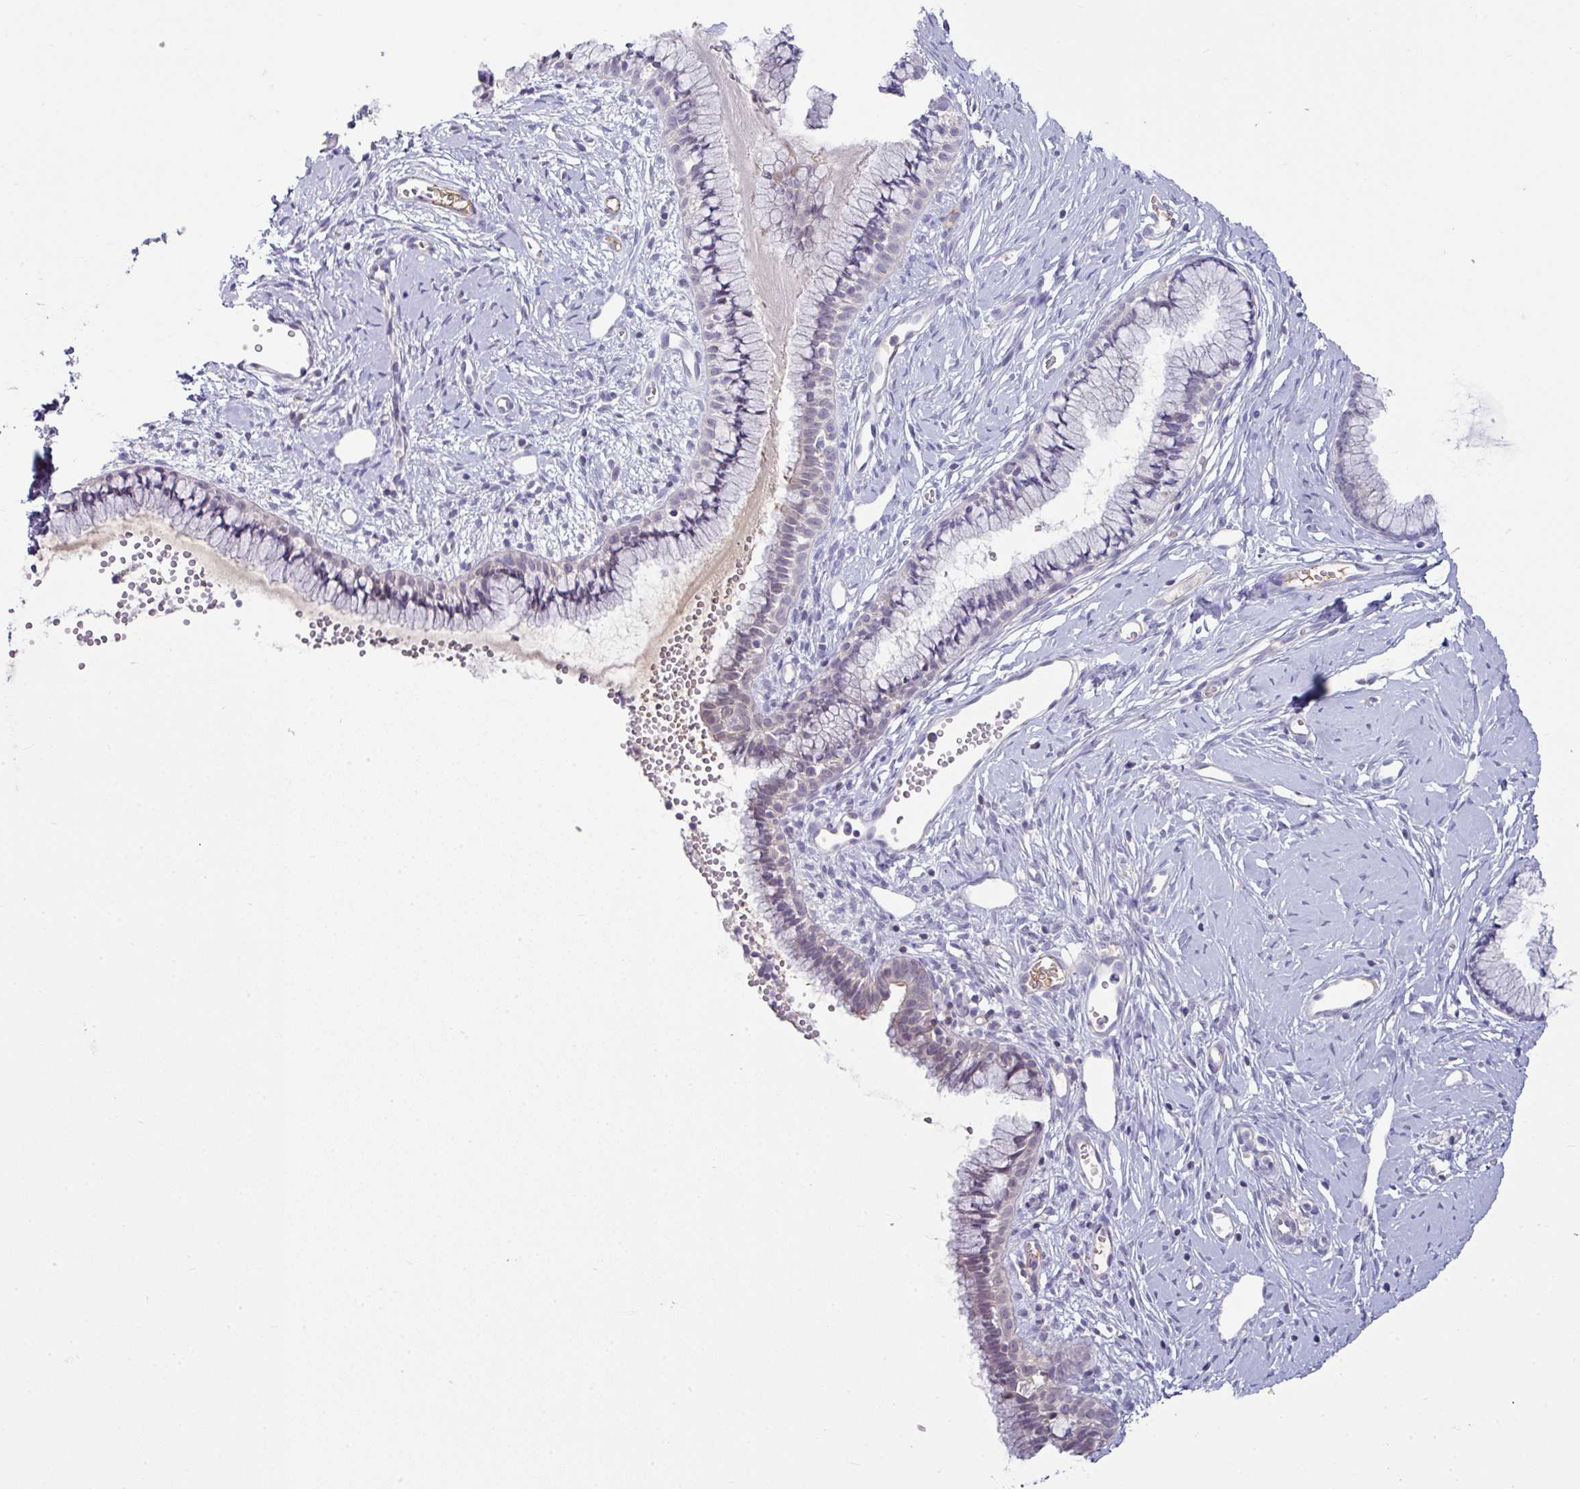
{"staining": {"intensity": "negative", "quantity": "none", "location": "none"}, "tissue": "cervix", "cell_type": "Glandular cells", "image_type": "normal", "snomed": [{"axis": "morphology", "description": "Normal tissue, NOS"}, {"axis": "topography", "description": "Cervix"}], "caption": "An IHC histopathology image of benign cervix is shown. There is no staining in glandular cells of cervix.", "gene": "SLAMF6", "patient": {"sex": "female", "age": 40}}